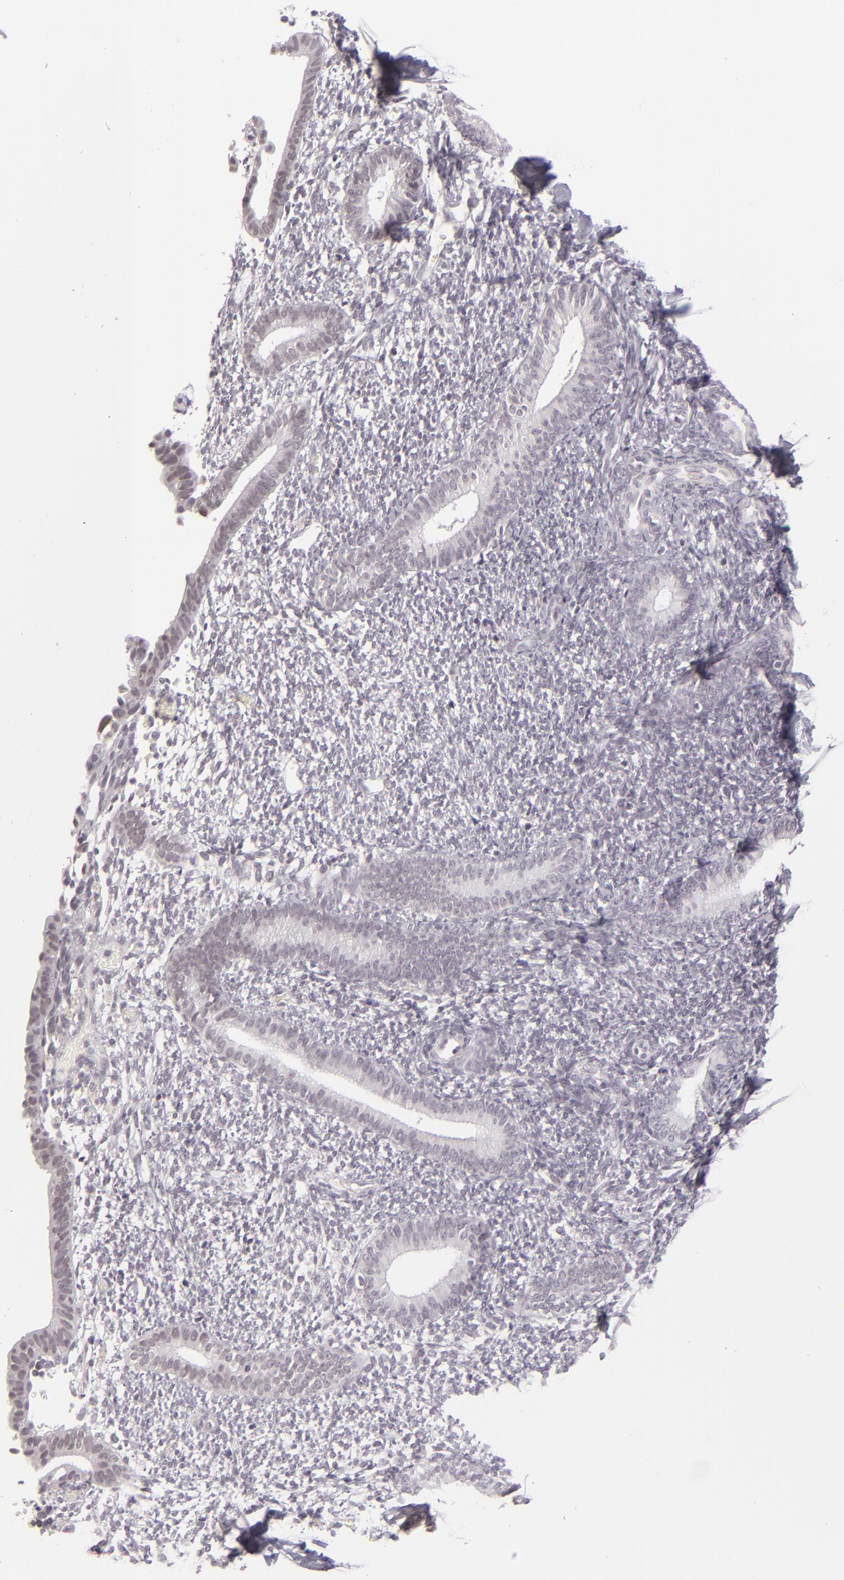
{"staining": {"intensity": "negative", "quantity": "none", "location": "none"}, "tissue": "endometrium", "cell_type": "Cells in endometrial stroma", "image_type": "normal", "snomed": [{"axis": "morphology", "description": "Normal tissue, NOS"}, {"axis": "topography", "description": "Smooth muscle"}, {"axis": "topography", "description": "Endometrium"}], "caption": "IHC of benign endometrium reveals no expression in cells in endometrial stroma.", "gene": "SIX1", "patient": {"sex": "female", "age": 57}}